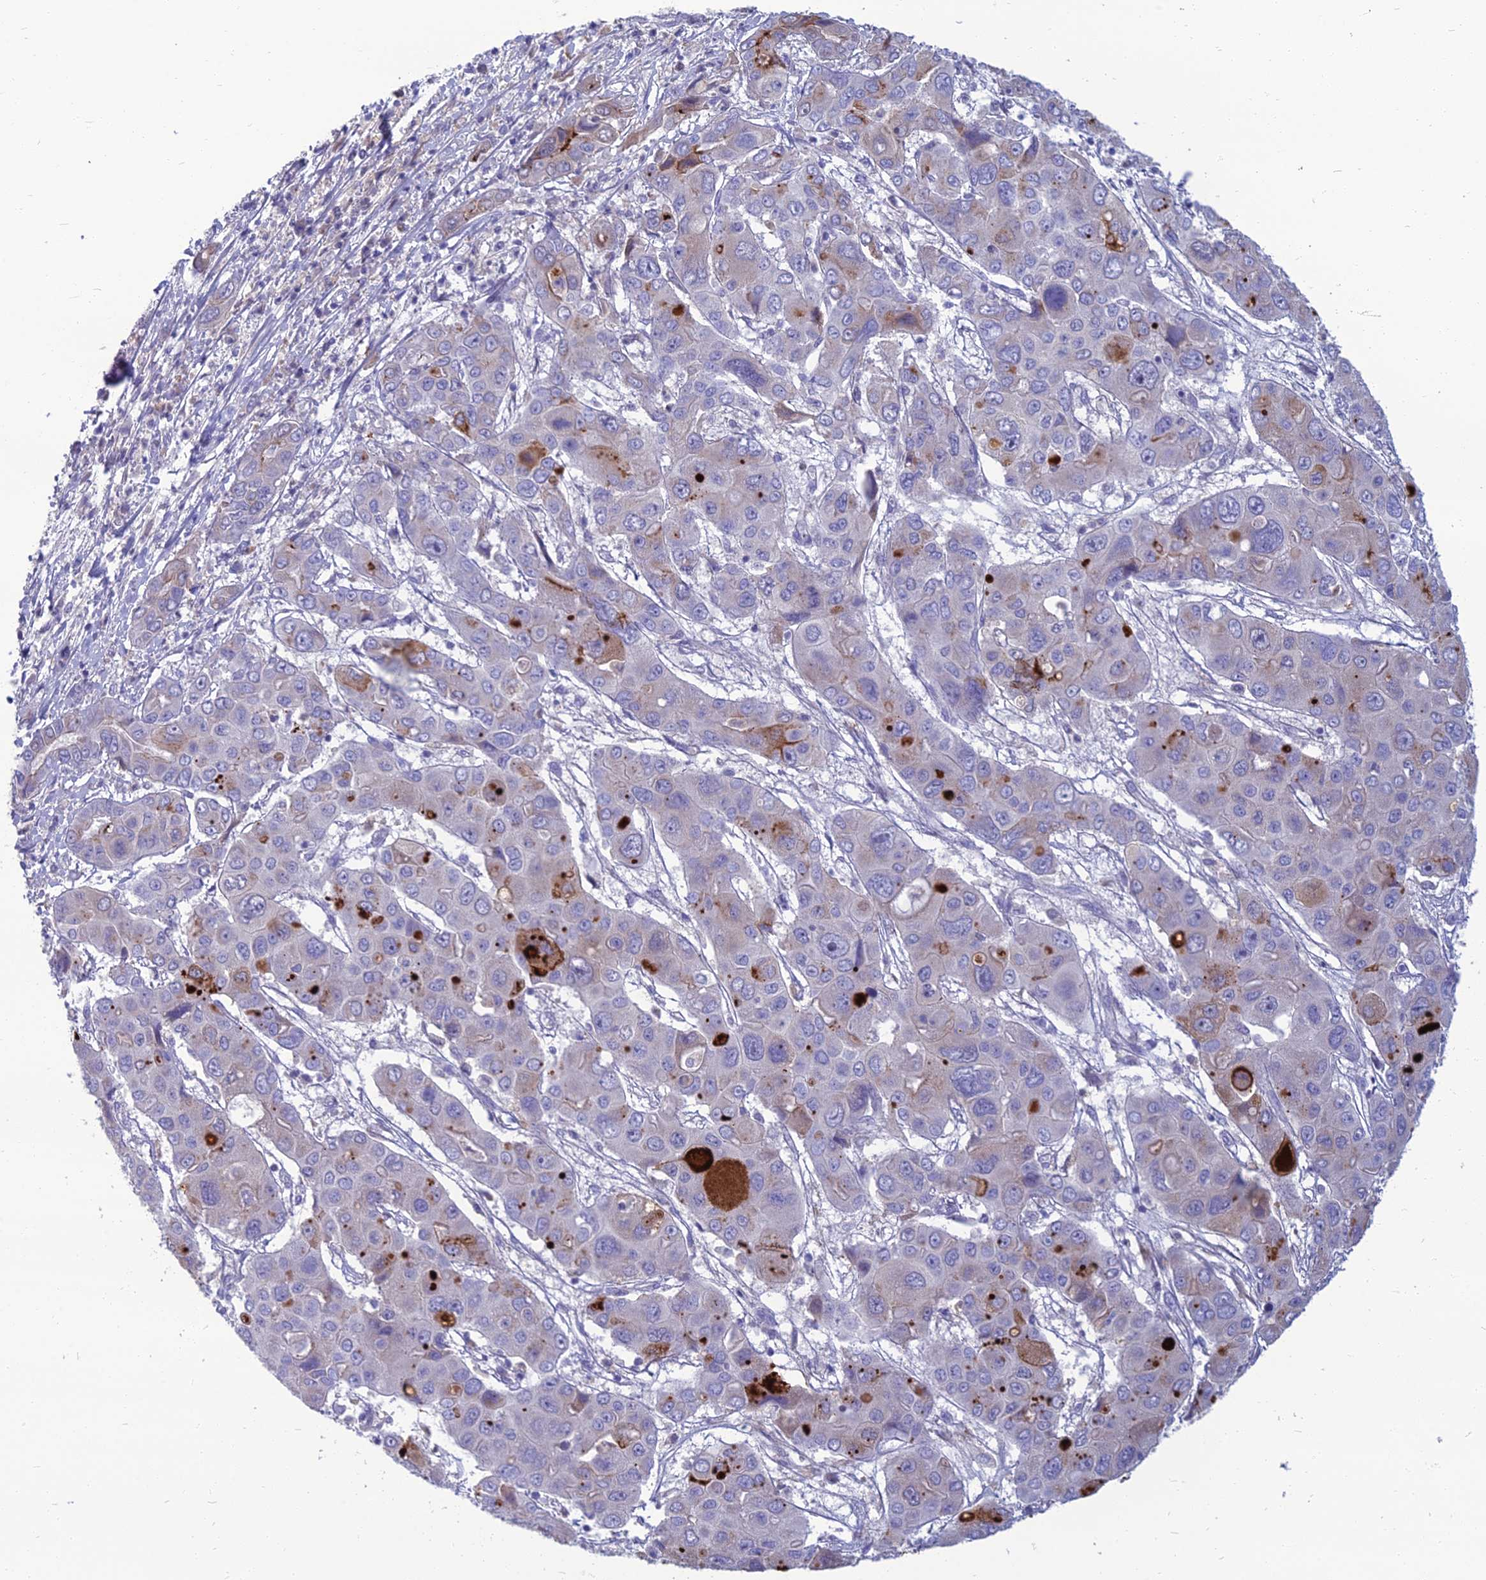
{"staining": {"intensity": "negative", "quantity": "none", "location": "none"}, "tissue": "liver cancer", "cell_type": "Tumor cells", "image_type": "cancer", "snomed": [{"axis": "morphology", "description": "Cholangiocarcinoma"}, {"axis": "topography", "description": "Liver"}], "caption": "Cholangiocarcinoma (liver) stained for a protein using immunohistochemistry (IHC) demonstrates no staining tumor cells.", "gene": "SPTLC3", "patient": {"sex": "male", "age": 67}}